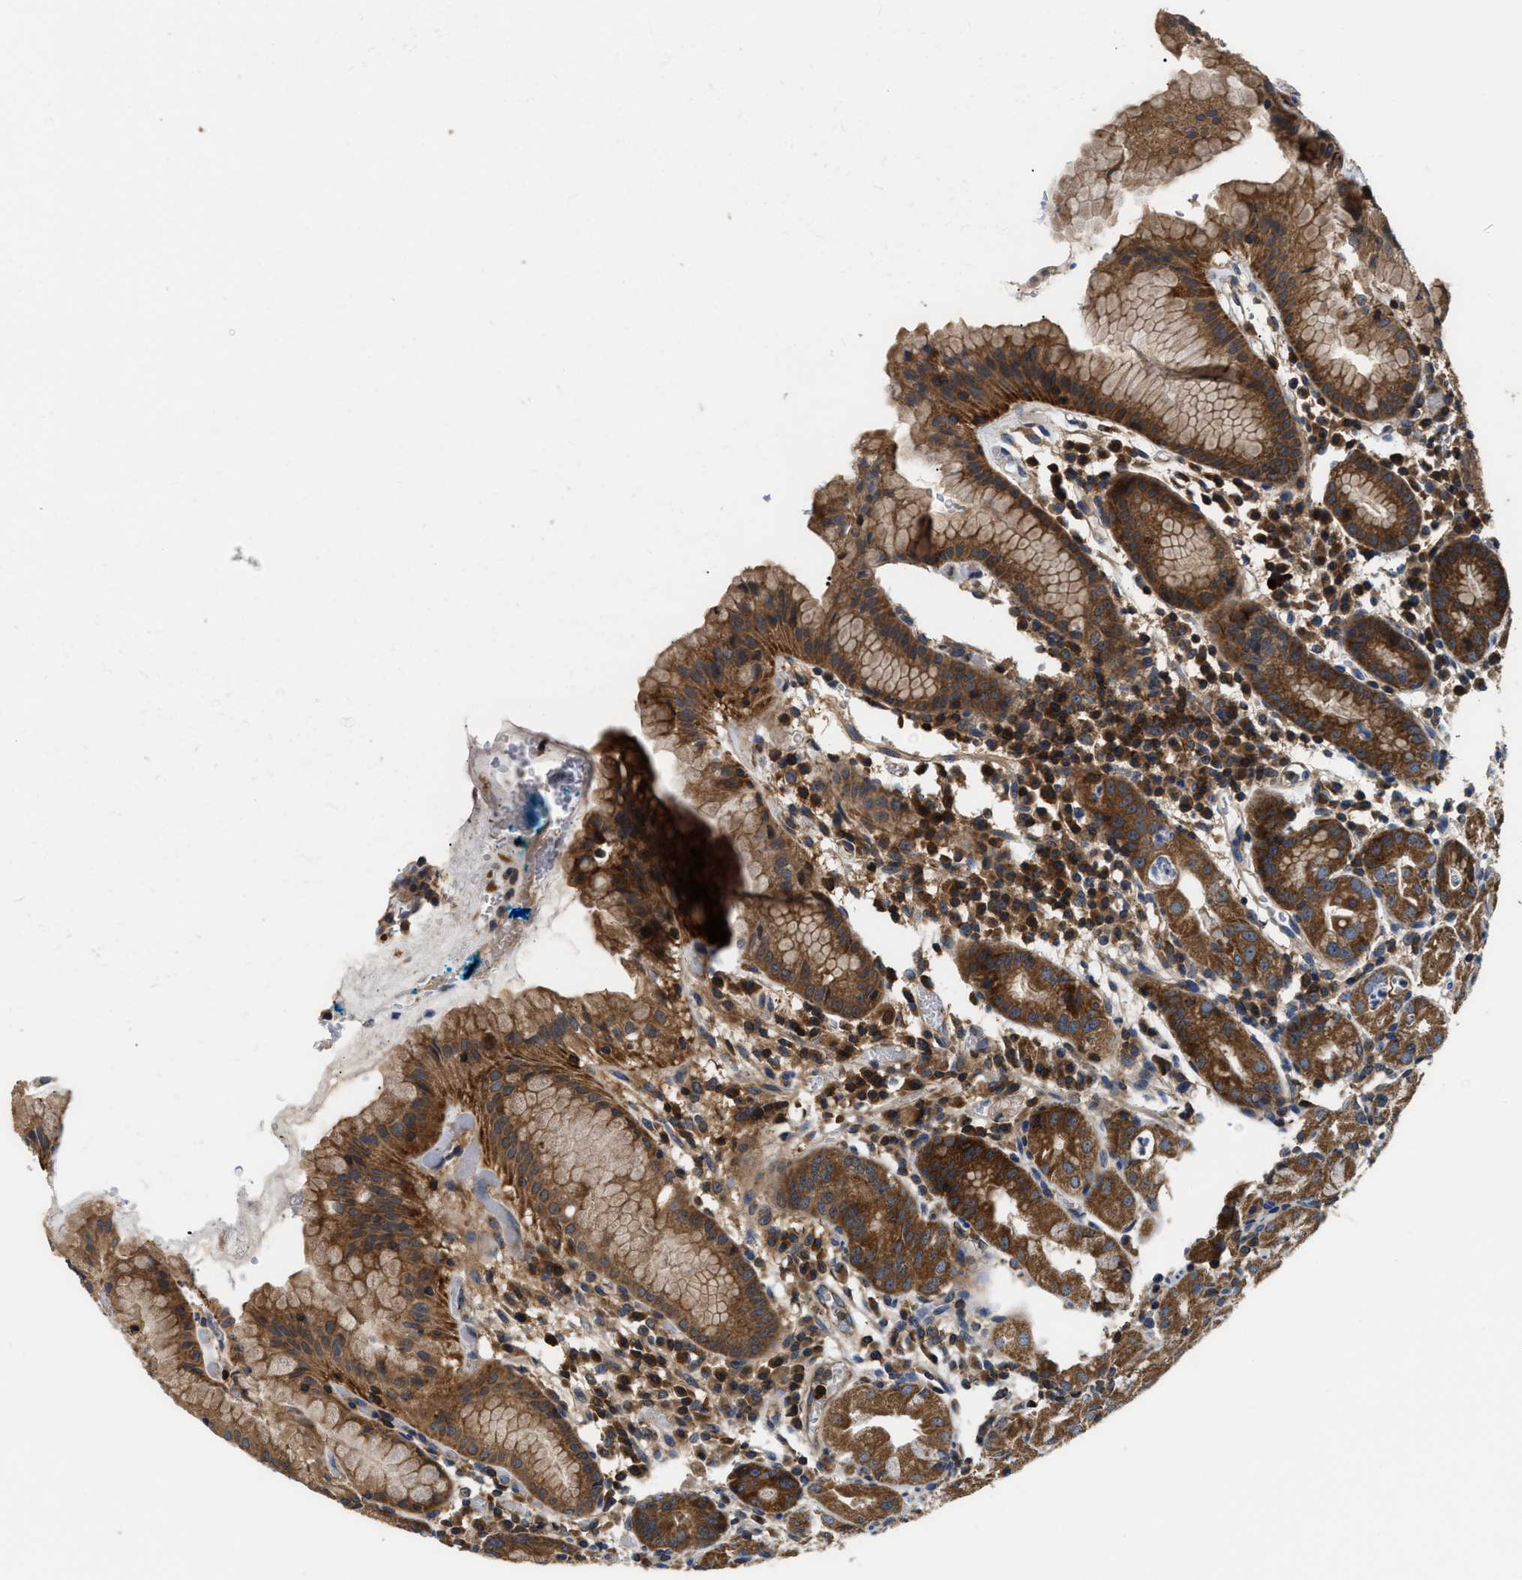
{"staining": {"intensity": "strong", "quantity": ">75%", "location": "cytoplasmic/membranous"}, "tissue": "stomach", "cell_type": "Glandular cells", "image_type": "normal", "snomed": [{"axis": "morphology", "description": "Normal tissue, NOS"}, {"axis": "topography", "description": "Stomach"}, {"axis": "topography", "description": "Stomach, lower"}], "caption": "This histopathology image demonstrates unremarkable stomach stained with immunohistochemistry (IHC) to label a protein in brown. The cytoplasmic/membranous of glandular cells show strong positivity for the protein. Nuclei are counter-stained blue.", "gene": "CCM2", "patient": {"sex": "female", "age": 75}}